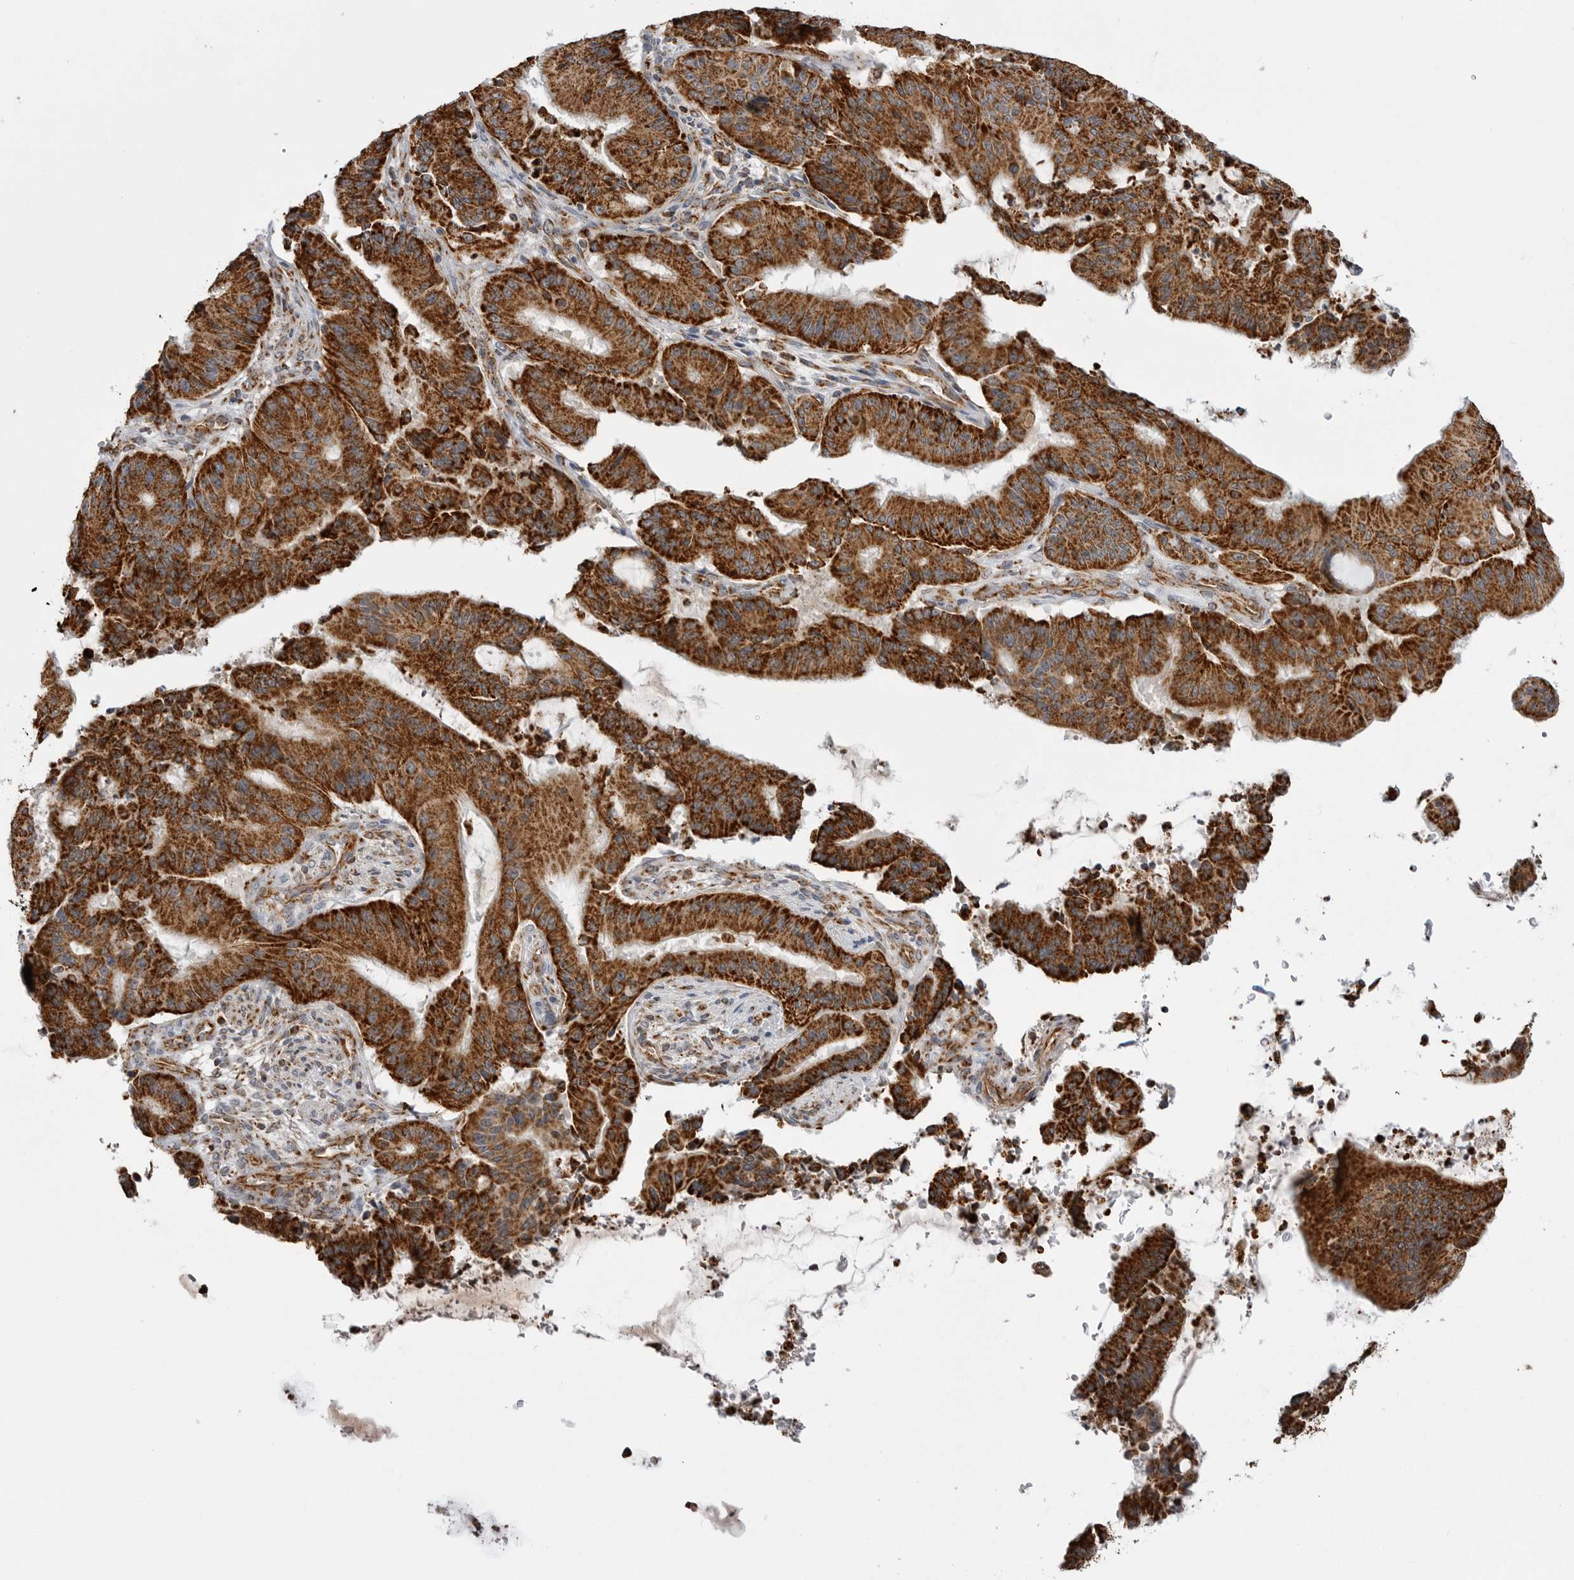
{"staining": {"intensity": "strong", "quantity": ">75%", "location": "cytoplasmic/membranous"}, "tissue": "liver cancer", "cell_type": "Tumor cells", "image_type": "cancer", "snomed": [{"axis": "morphology", "description": "Normal tissue, NOS"}, {"axis": "morphology", "description": "Cholangiocarcinoma"}, {"axis": "topography", "description": "Liver"}, {"axis": "topography", "description": "Peripheral nerve tissue"}], "caption": "Immunohistochemistry (IHC) (DAB) staining of liver cancer (cholangiocarcinoma) demonstrates strong cytoplasmic/membranous protein staining in approximately >75% of tumor cells.", "gene": "FH", "patient": {"sex": "female", "age": 73}}